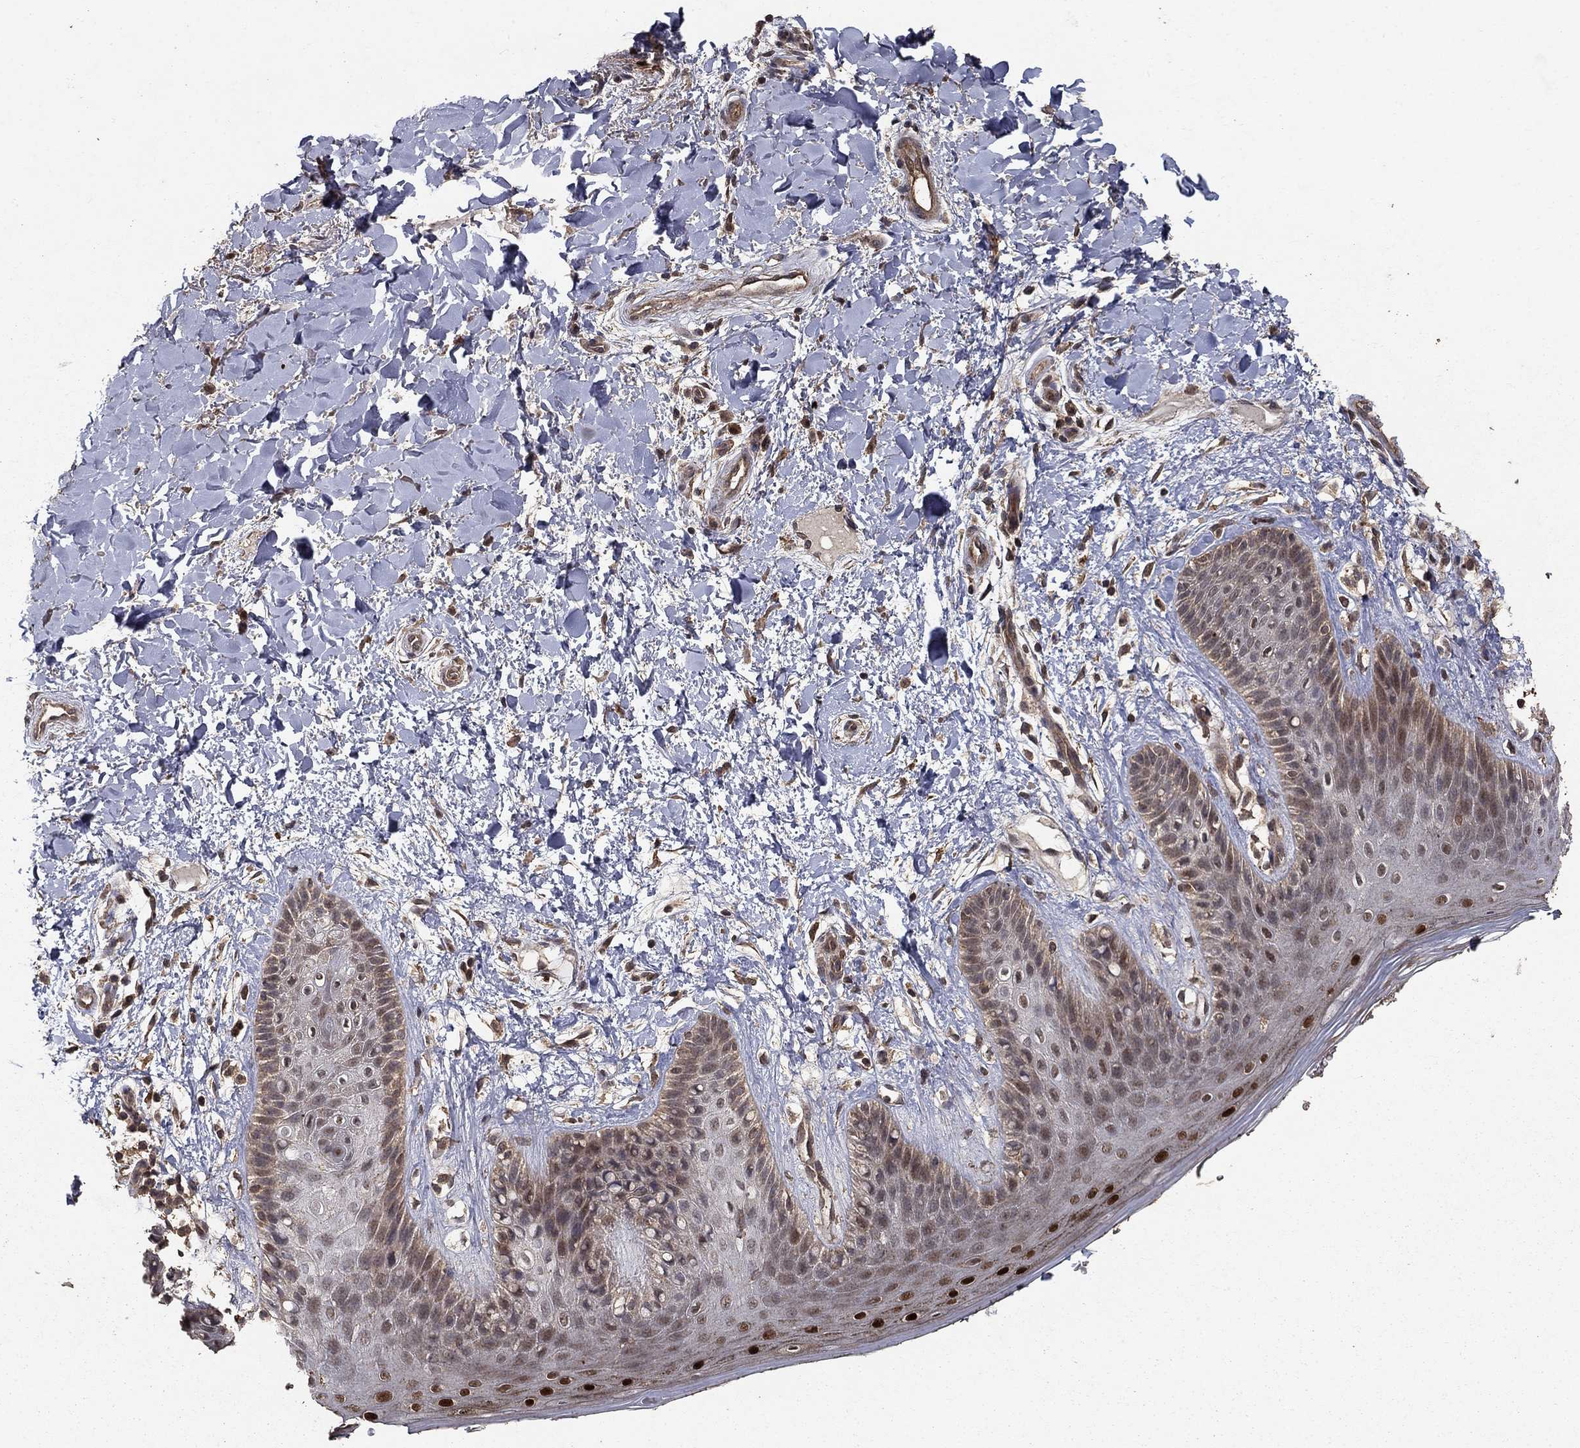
{"staining": {"intensity": "strong", "quantity": "<25%", "location": "nuclear"}, "tissue": "skin", "cell_type": "Epidermal cells", "image_type": "normal", "snomed": [{"axis": "morphology", "description": "Normal tissue, NOS"}, {"axis": "topography", "description": "Anal"}], "caption": "Immunohistochemistry of normal human skin displays medium levels of strong nuclear staining in about <25% of epidermal cells.", "gene": "PRDM1", "patient": {"sex": "male", "age": 36}}